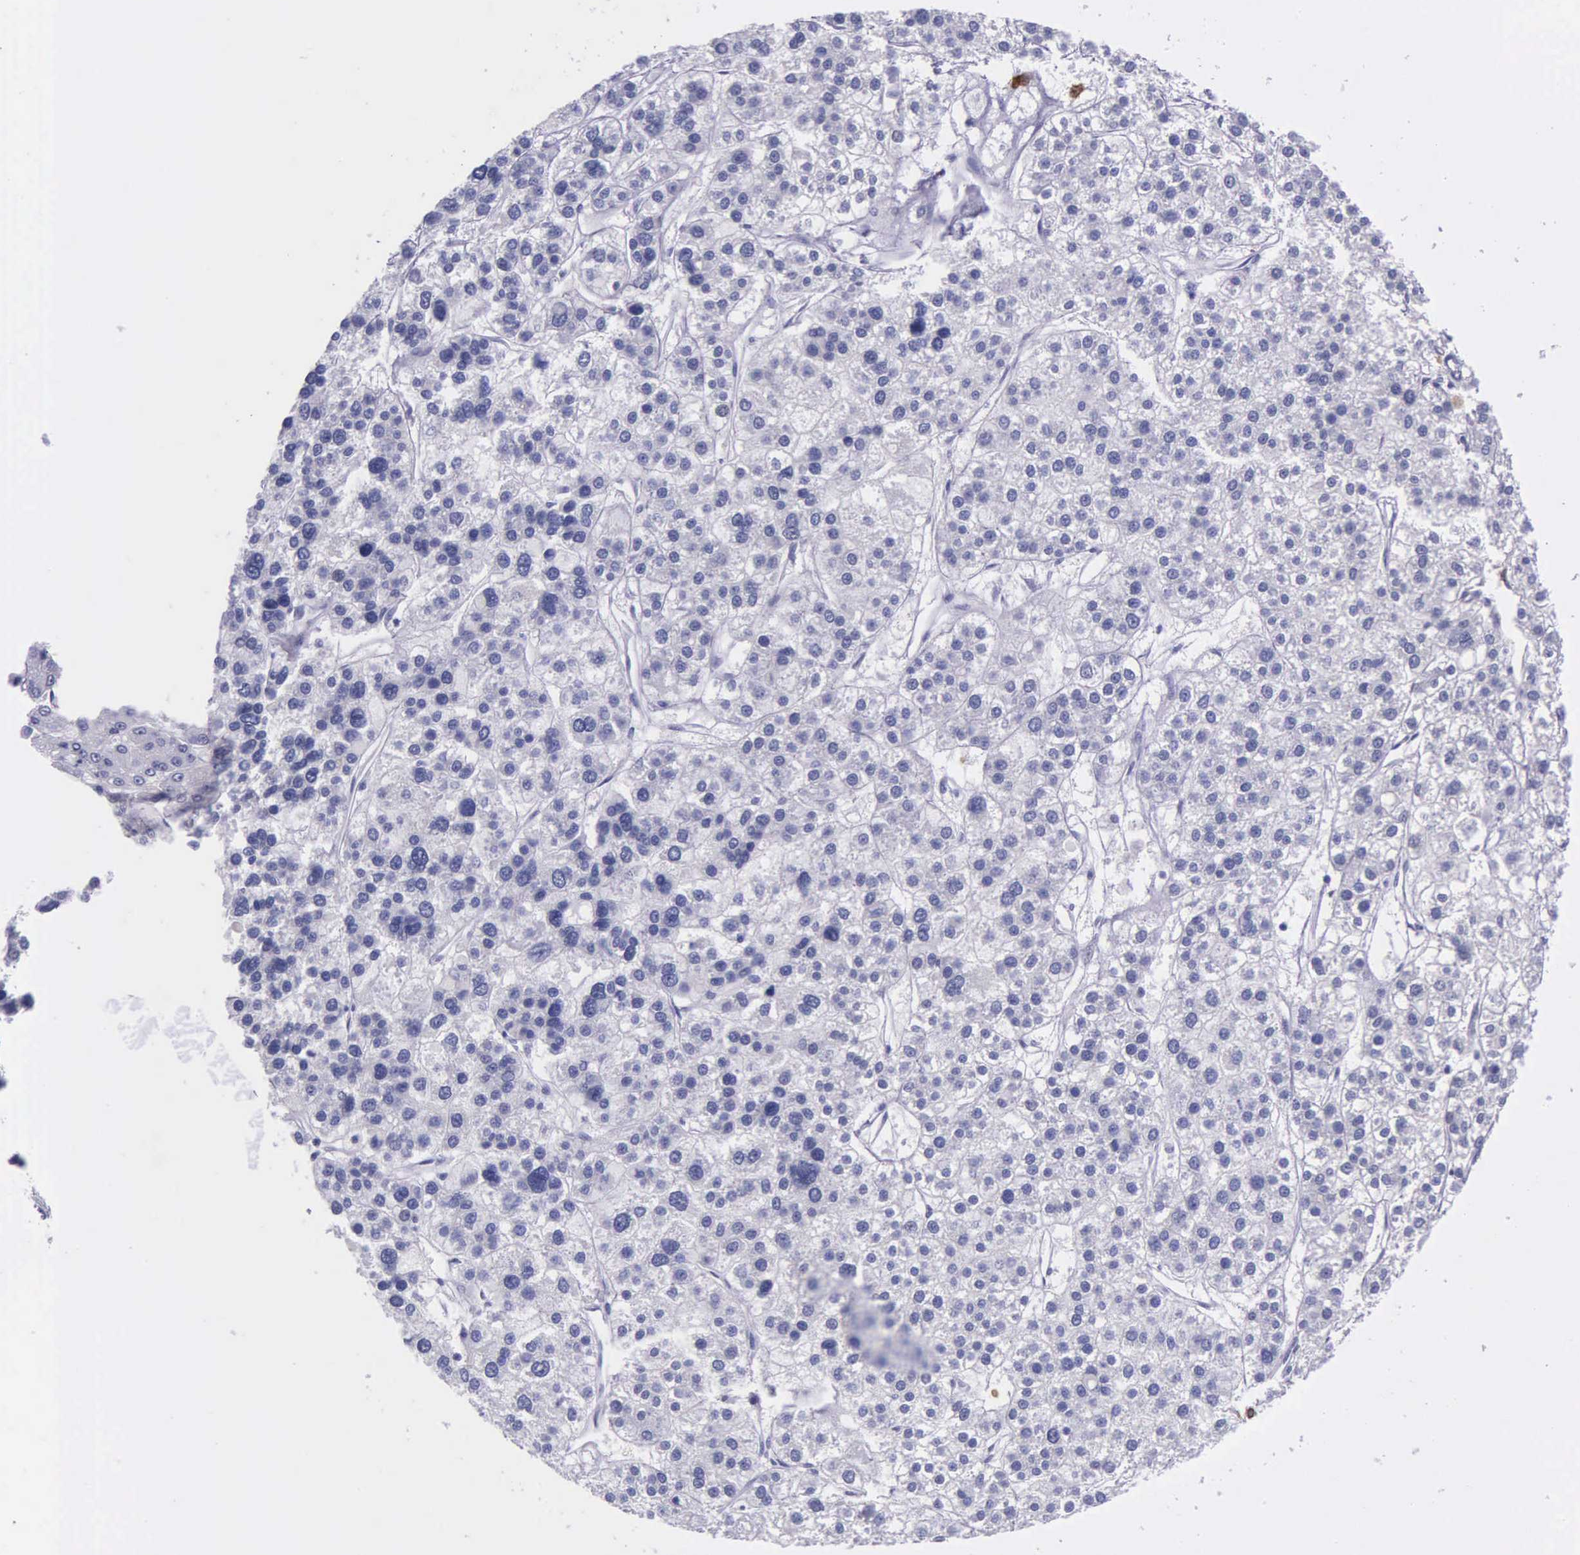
{"staining": {"intensity": "negative", "quantity": "none", "location": "none"}, "tissue": "liver cancer", "cell_type": "Tumor cells", "image_type": "cancer", "snomed": [{"axis": "morphology", "description": "Carcinoma, Hepatocellular, NOS"}, {"axis": "topography", "description": "Liver"}], "caption": "A photomicrograph of hepatocellular carcinoma (liver) stained for a protein displays no brown staining in tumor cells. (DAB immunohistochemistry (IHC) with hematoxylin counter stain).", "gene": "AHNAK2", "patient": {"sex": "female", "age": 85}}